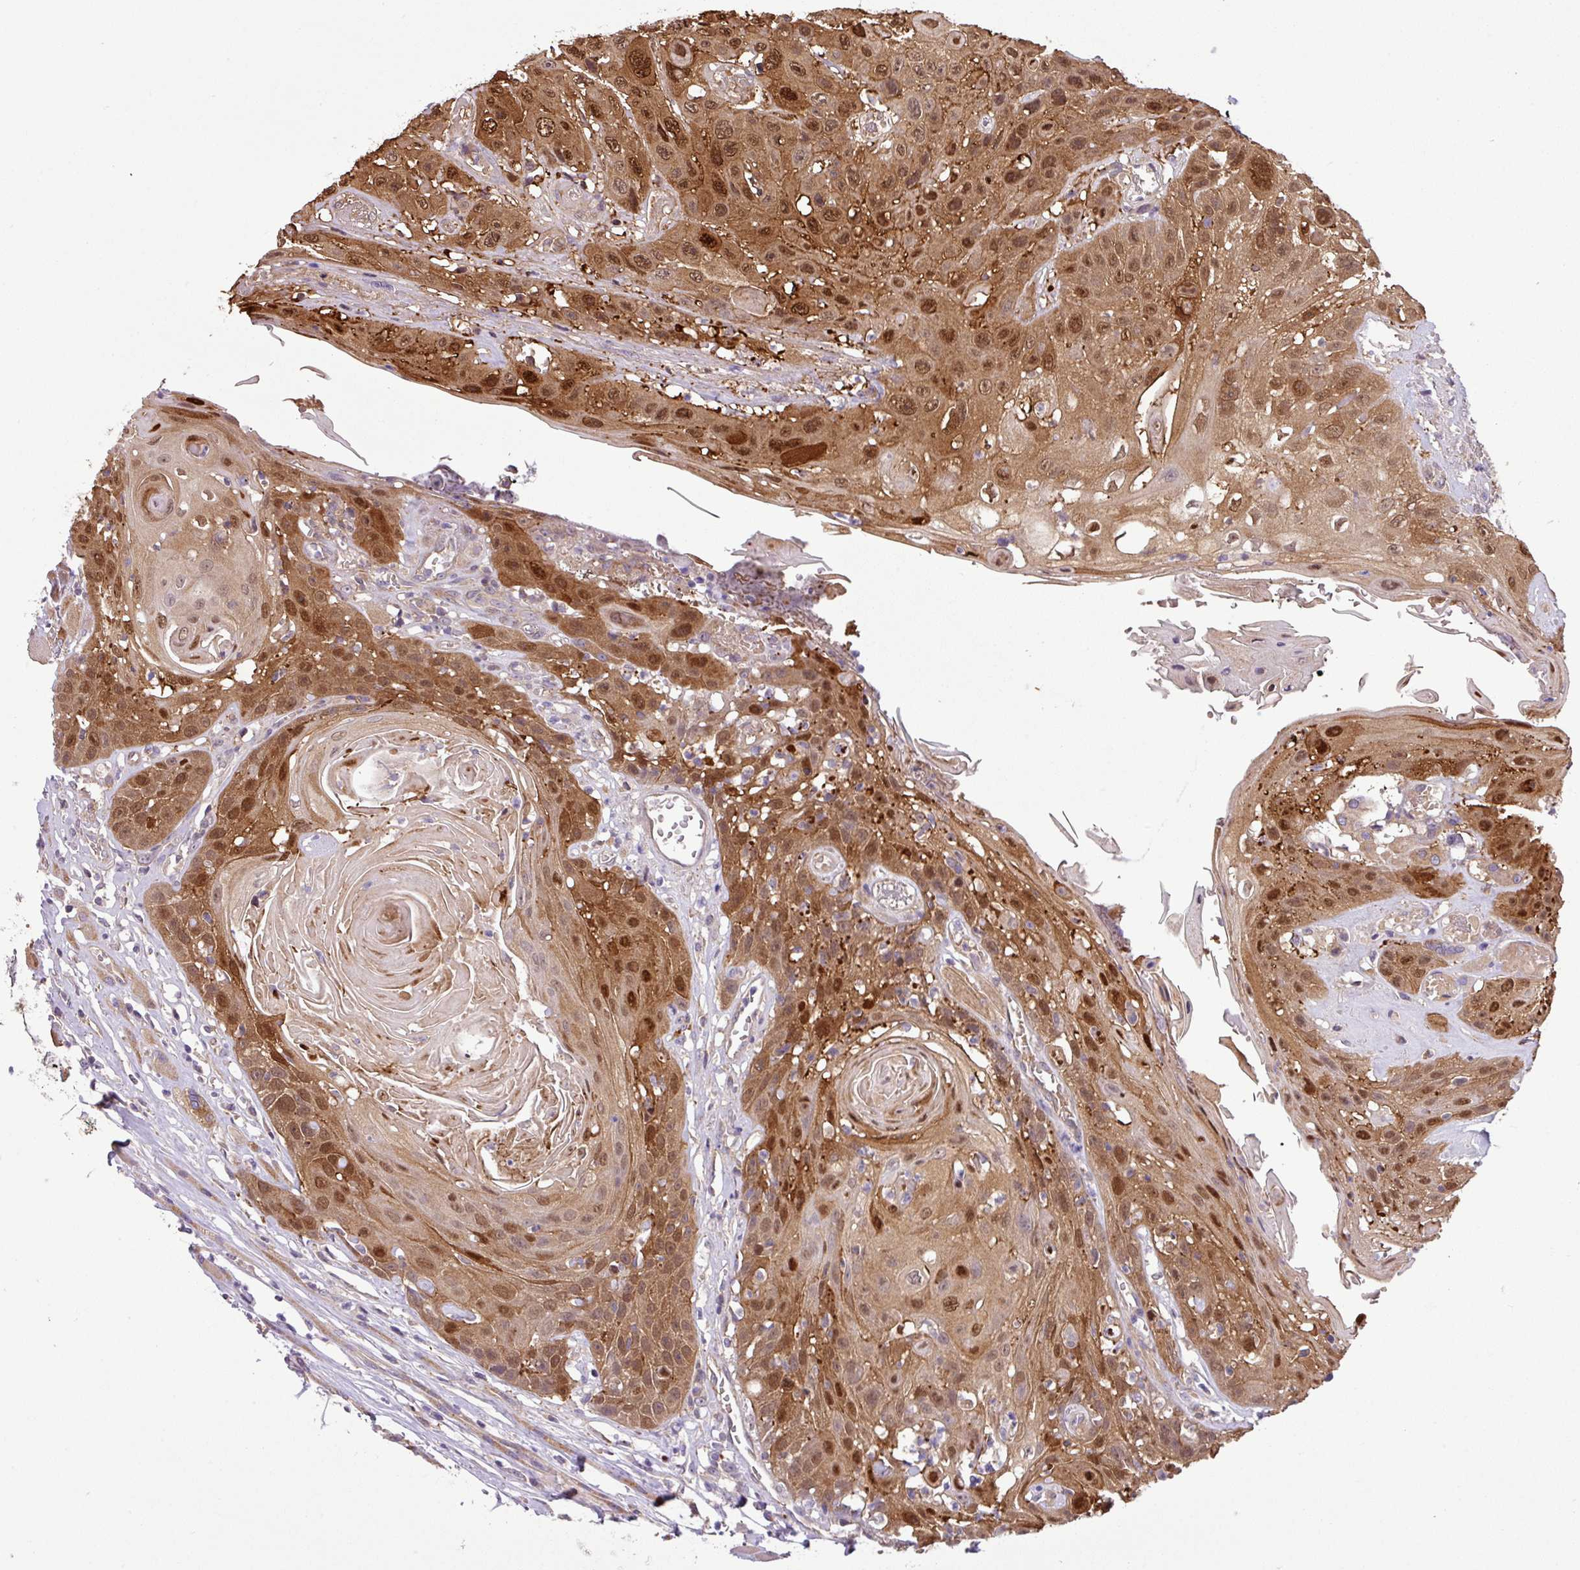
{"staining": {"intensity": "moderate", "quantity": ">75%", "location": "cytoplasmic/membranous,nuclear"}, "tissue": "head and neck cancer", "cell_type": "Tumor cells", "image_type": "cancer", "snomed": [{"axis": "morphology", "description": "Squamous cell carcinoma, NOS"}, {"axis": "topography", "description": "Head-Neck"}], "caption": "Head and neck squamous cell carcinoma stained with a protein marker shows moderate staining in tumor cells.", "gene": "SLC23A2", "patient": {"sex": "female", "age": 59}}